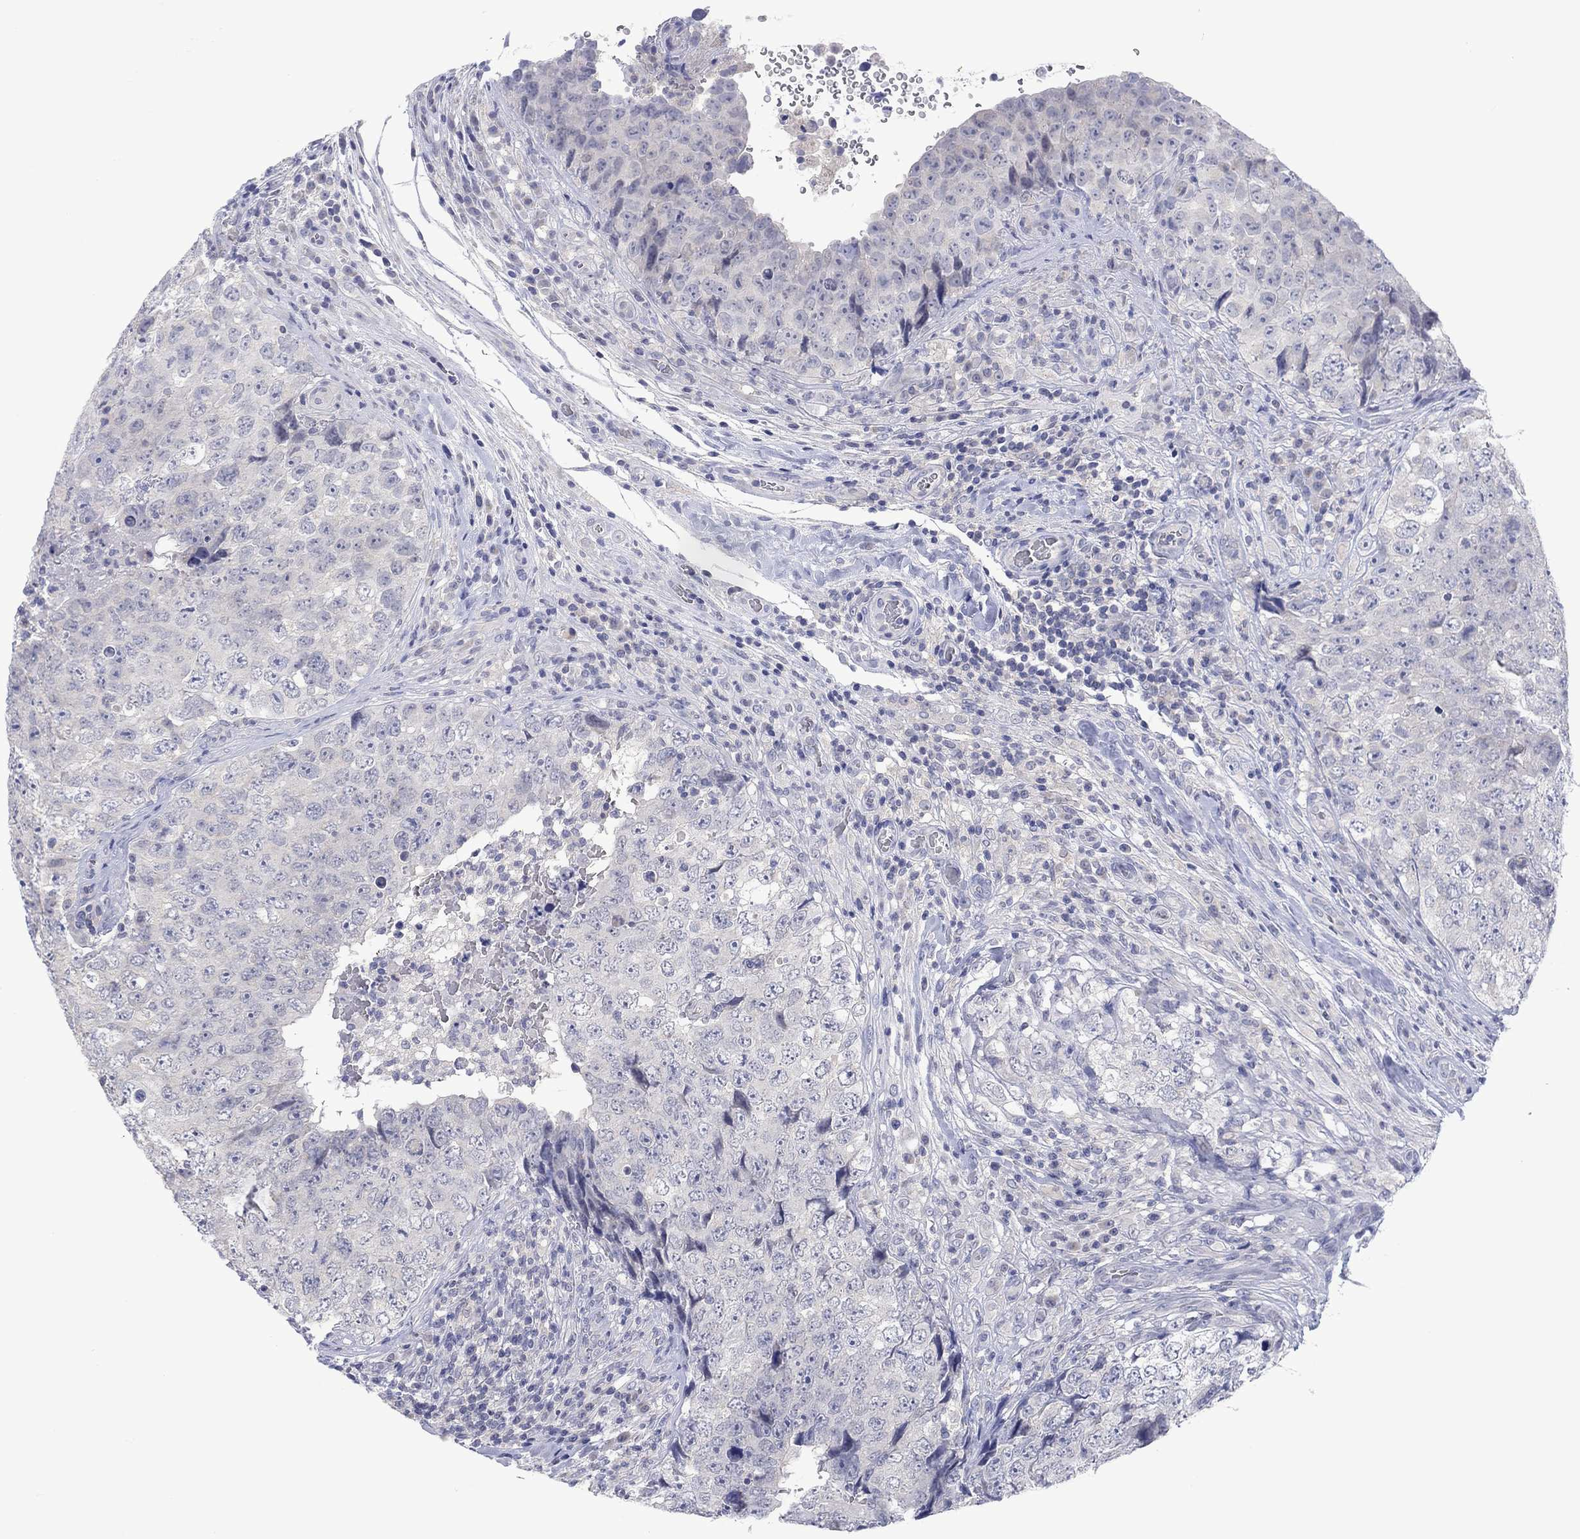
{"staining": {"intensity": "negative", "quantity": "none", "location": "none"}, "tissue": "testis cancer", "cell_type": "Tumor cells", "image_type": "cancer", "snomed": [{"axis": "morphology", "description": "Seminoma, NOS"}, {"axis": "topography", "description": "Testis"}], "caption": "Histopathology image shows no protein staining in tumor cells of testis cancer tissue. The staining is performed using DAB (3,3'-diaminobenzidine) brown chromogen with nuclei counter-stained in using hematoxylin.", "gene": "FER1L6", "patient": {"sex": "male", "age": 34}}